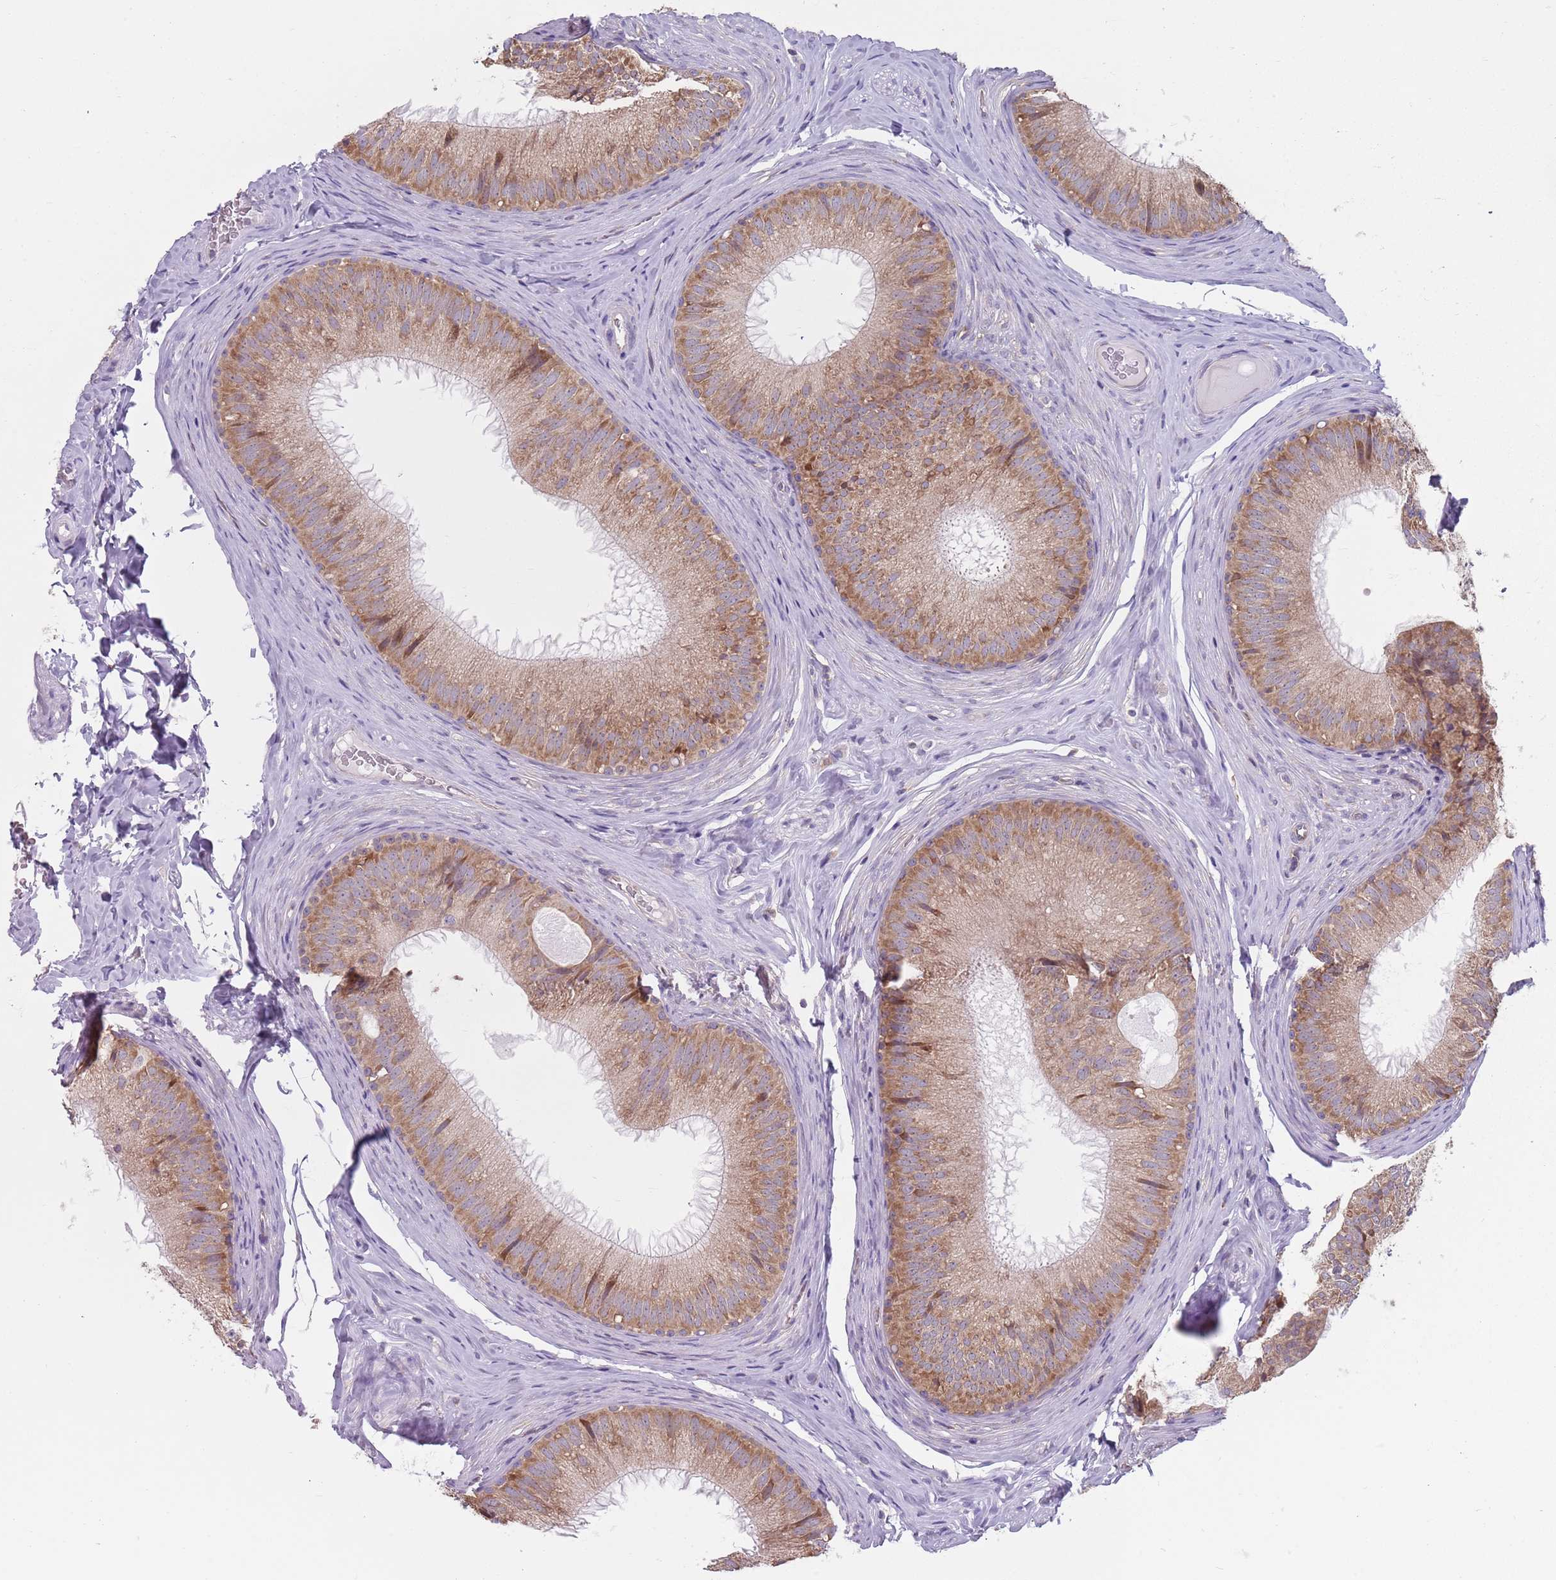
{"staining": {"intensity": "moderate", "quantity": ">75%", "location": "cytoplasmic/membranous"}, "tissue": "epididymis", "cell_type": "Glandular cells", "image_type": "normal", "snomed": [{"axis": "morphology", "description": "Normal tissue, NOS"}, {"axis": "topography", "description": "Epididymis"}], "caption": "Immunohistochemical staining of benign human epididymis shows >75% levels of moderate cytoplasmic/membranous protein positivity in about >75% of glandular cells. Nuclei are stained in blue.", "gene": "RPL17", "patient": {"sex": "male", "age": 34}}